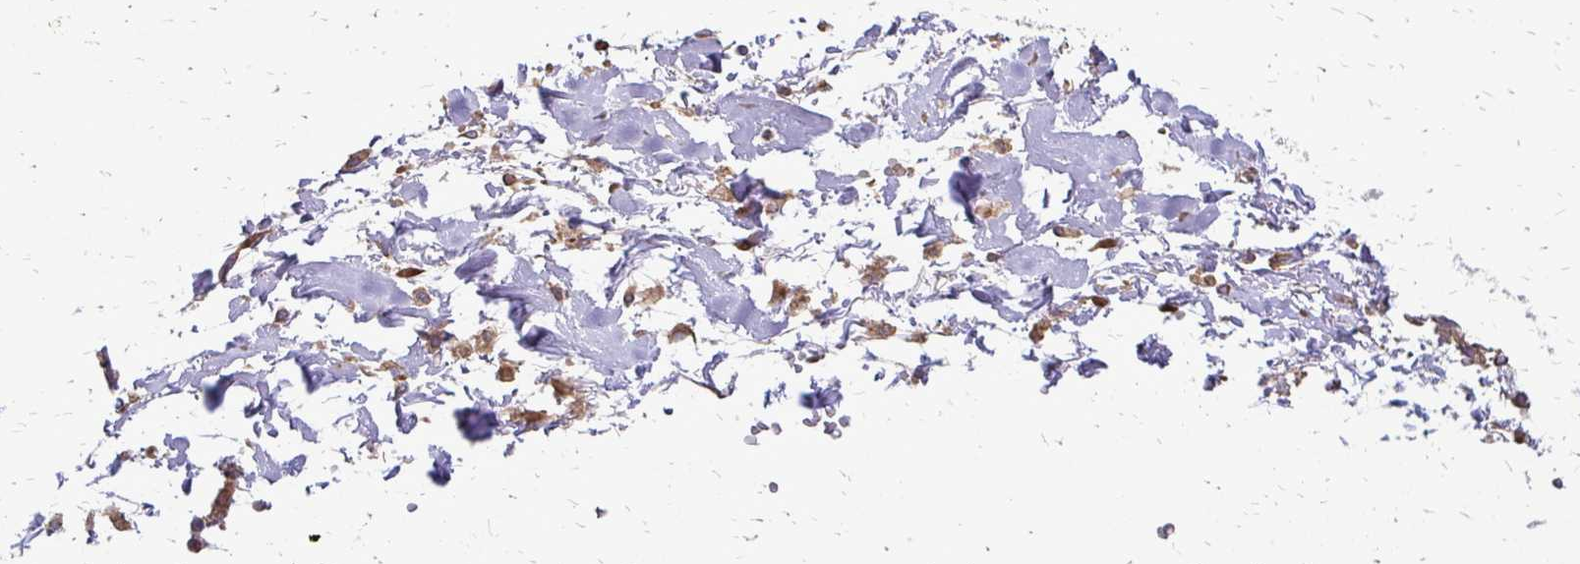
{"staining": {"intensity": "weak", "quantity": "<25%", "location": "cytoplasmic/membranous"}, "tissue": "soft tissue", "cell_type": "Chondrocytes", "image_type": "normal", "snomed": [{"axis": "morphology", "description": "Normal tissue, NOS"}, {"axis": "topography", "description": "Cartilage tissue"}, {"axis": "topography", "description": "Nasopharynx"}, {"axis": "topography", "description": "Thyroid gland"}], "caption": "This is an immunohistochemistry (IHC) photomicrograph of normal human soft tissue. There is no staining in chondrocytes.", "gene": "RPS3", "patient": {"sex": "male", "age": 63}}